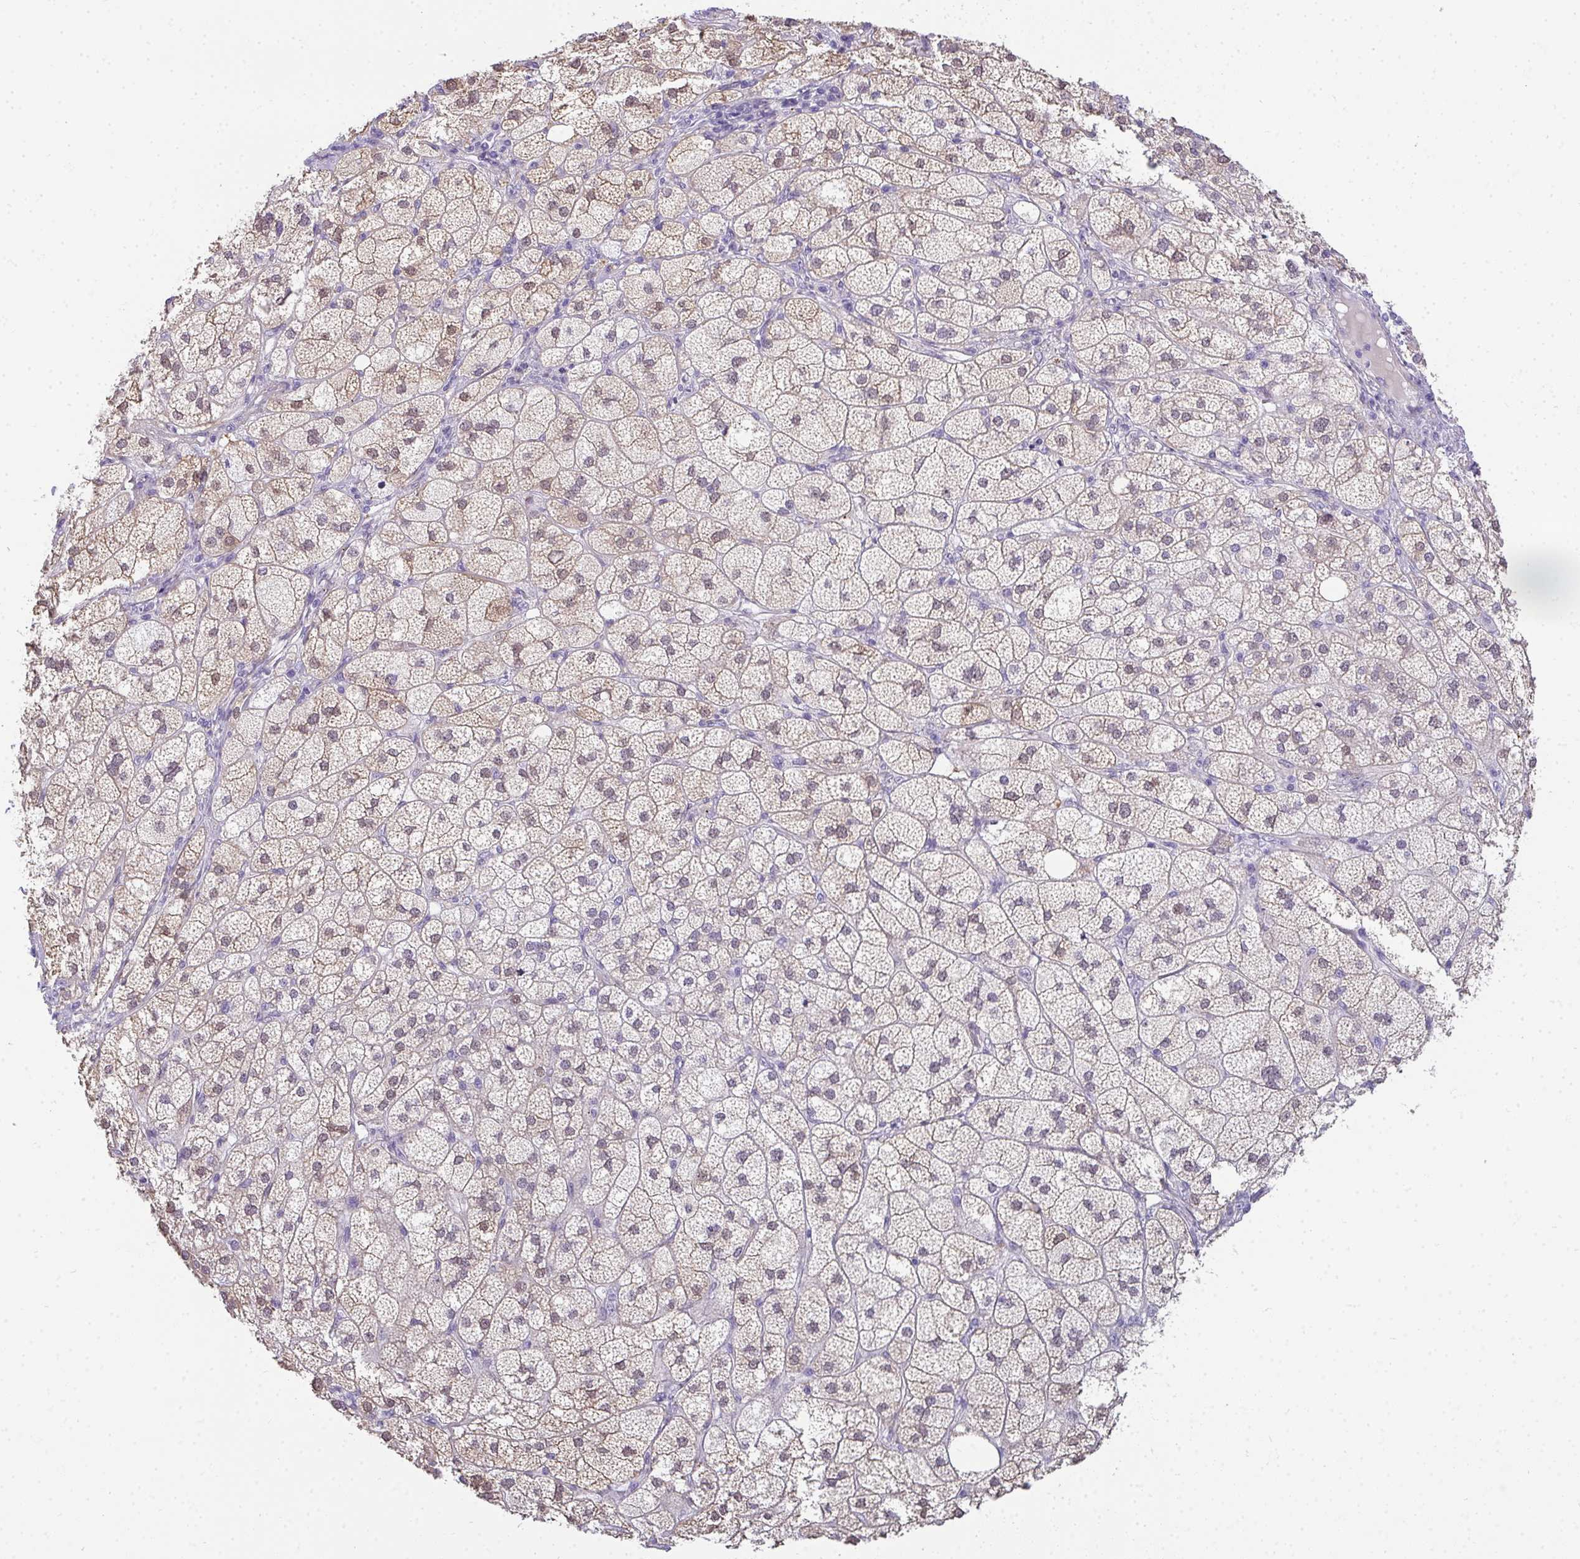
{"staining": {"intensity": "moderate", "quantity": "25%-75%", "location": "cytoplasmic/membranous,nuclear"}, "tissue": "adrenal gland", "cell_type": "Glandular cells", "image_type": "normal", "snomed": [{"axis": "morphology", "description": "Normal tissue, NOS"}, {"axis": "topography", "description": "Adrenal gland"}], "caption": "The photomicrograph shows immunohistochemical staining of normal adrenal gland. There is moderate cytoplasmic/membranous,nuclear staining is identified in about 25%-75% of glandular cells. (Brightfield microscopy of DAB IHC at high magnification).", "gene": "AK5", "patient": {"sex": "female", "age": 60}}